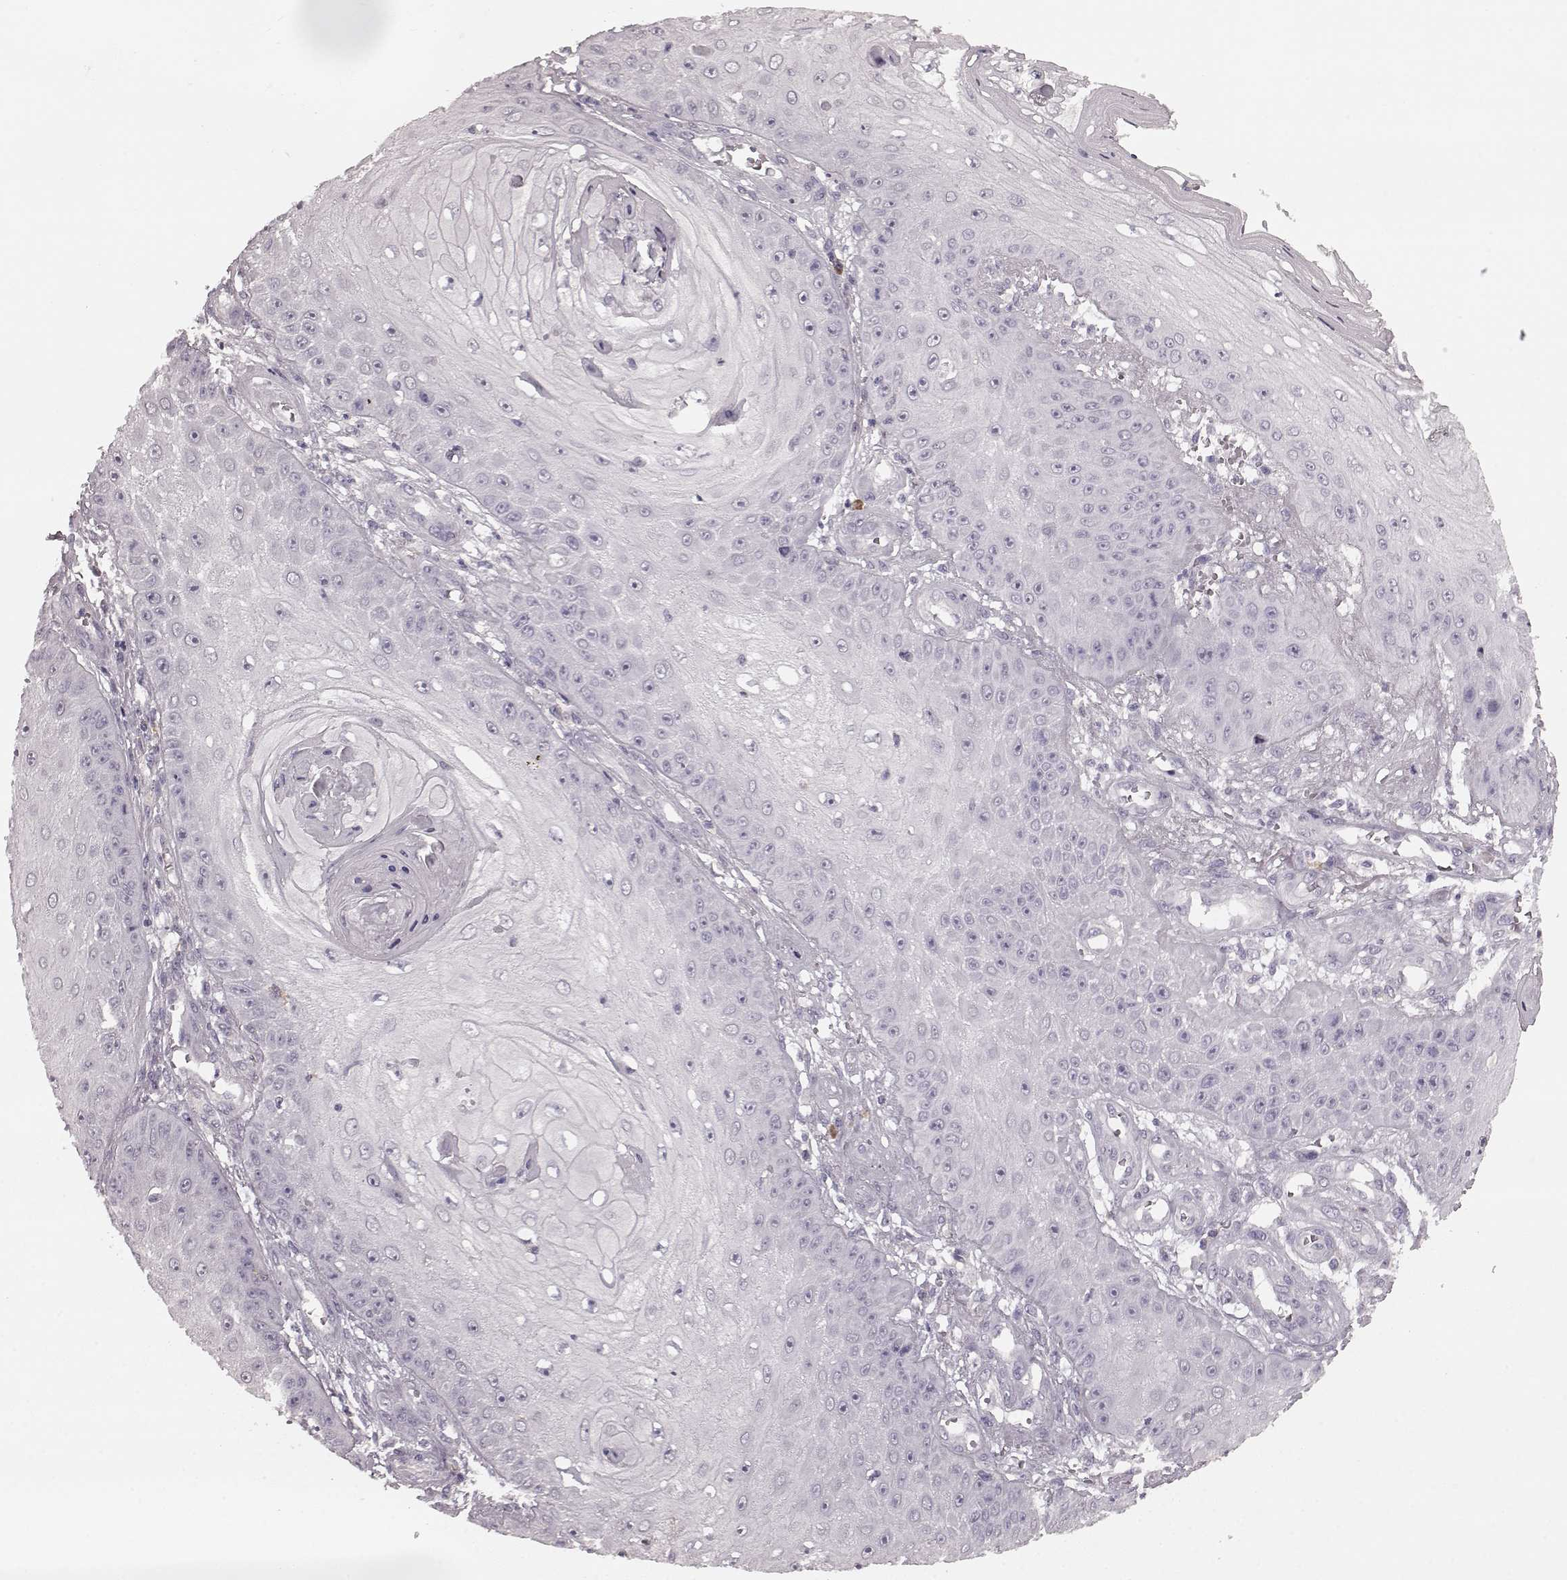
{"staining": {"intensity": "negative", "quantity": "none", "location": "none"}, "tissue": "skin cancer", "cell_type": "Tumor cells", "image_type": "cancer", "snomed": [{"axis": "morphology", "description": "Squamous cell carcinoma, NOS"}, {"axis": "topography", "description": "Skin"}], "caption": "An image of human squamous cell carcinoma (skin) is negative for staining in tumor cells.", "gene": "CD28", "patient": {"sex": "male", "age": 70}}